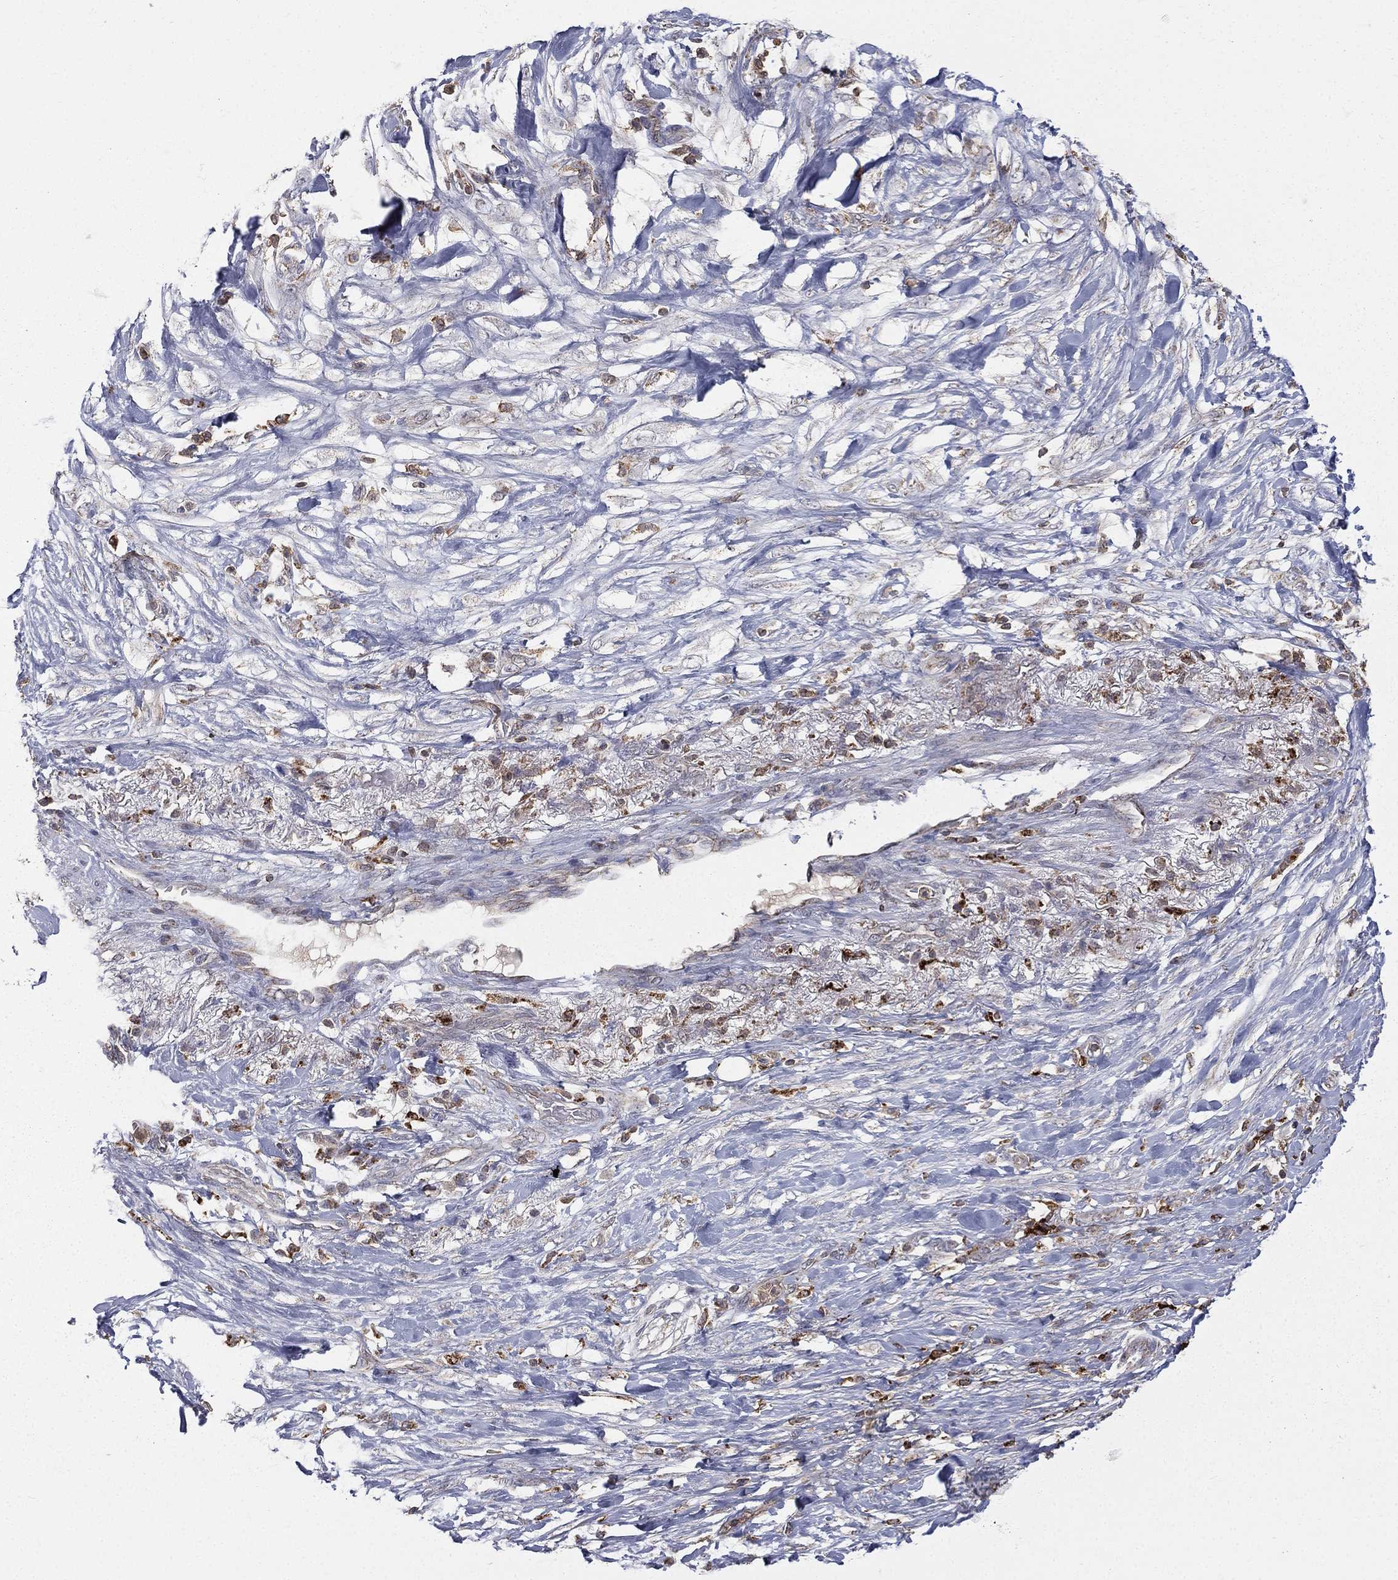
{"staining": {"intensity": "strong", "quantity": "25%-75%", "location": "cytoplasmic/membranous"}, "tissue": "pancreatic cancer", "cell_type": "Tumor cells", "image_type": "cancer", "snomed": [{"axis": "morphology", "description": "Adenocarcinoma, NOS"}, {"axis": "topography", "description": "Pancreas"}], "caption": "Pancreatic adenocarcinoma tissue displays strong cytoplasmic/membranous expression in about 25%-75% of tumor cells The protein of interest is shown in brown color, while the nuclei are stained blue.", "gene": "RIN3", "patient": {"sex": "female", "age": 72}}